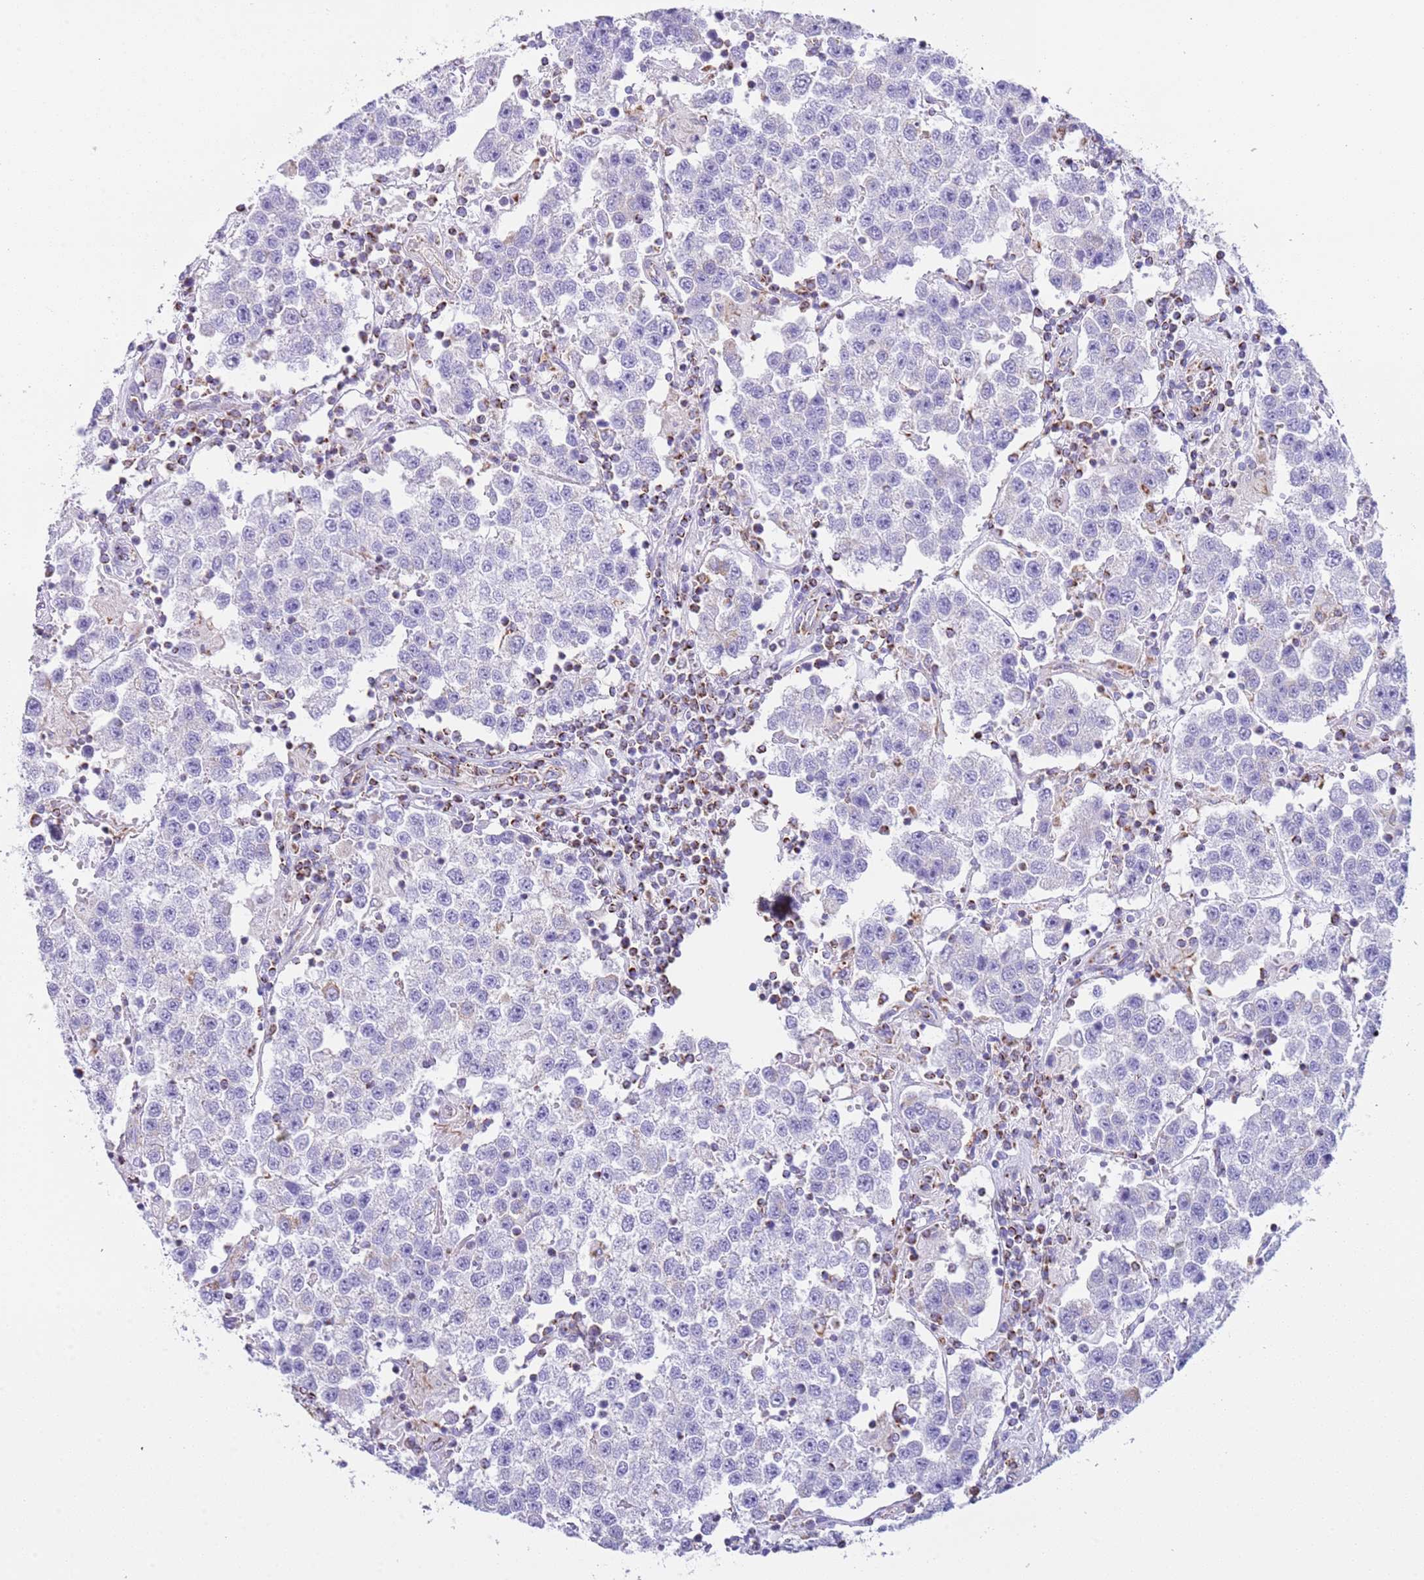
{"staining": {"intensity": "negative", "quantity": "none", "location": "none"}, "tissue": "testis cancer", "cell_type": "Tumor cells", "image_type": "cancer", "snomed": [{"axis": "morphology", "description": "Seminoma, NOS"}, {"axis": "topography", "description": "Testis"}], "caption": "There is no significant positivity in tumor cells of testis seminoma. (Brightfield microscopy of DAB (3,3'-diaminobenzidine) IHC at high magnification).", "gene": "SUCLG2", "patient": {"sex": "male", "age": 37}}